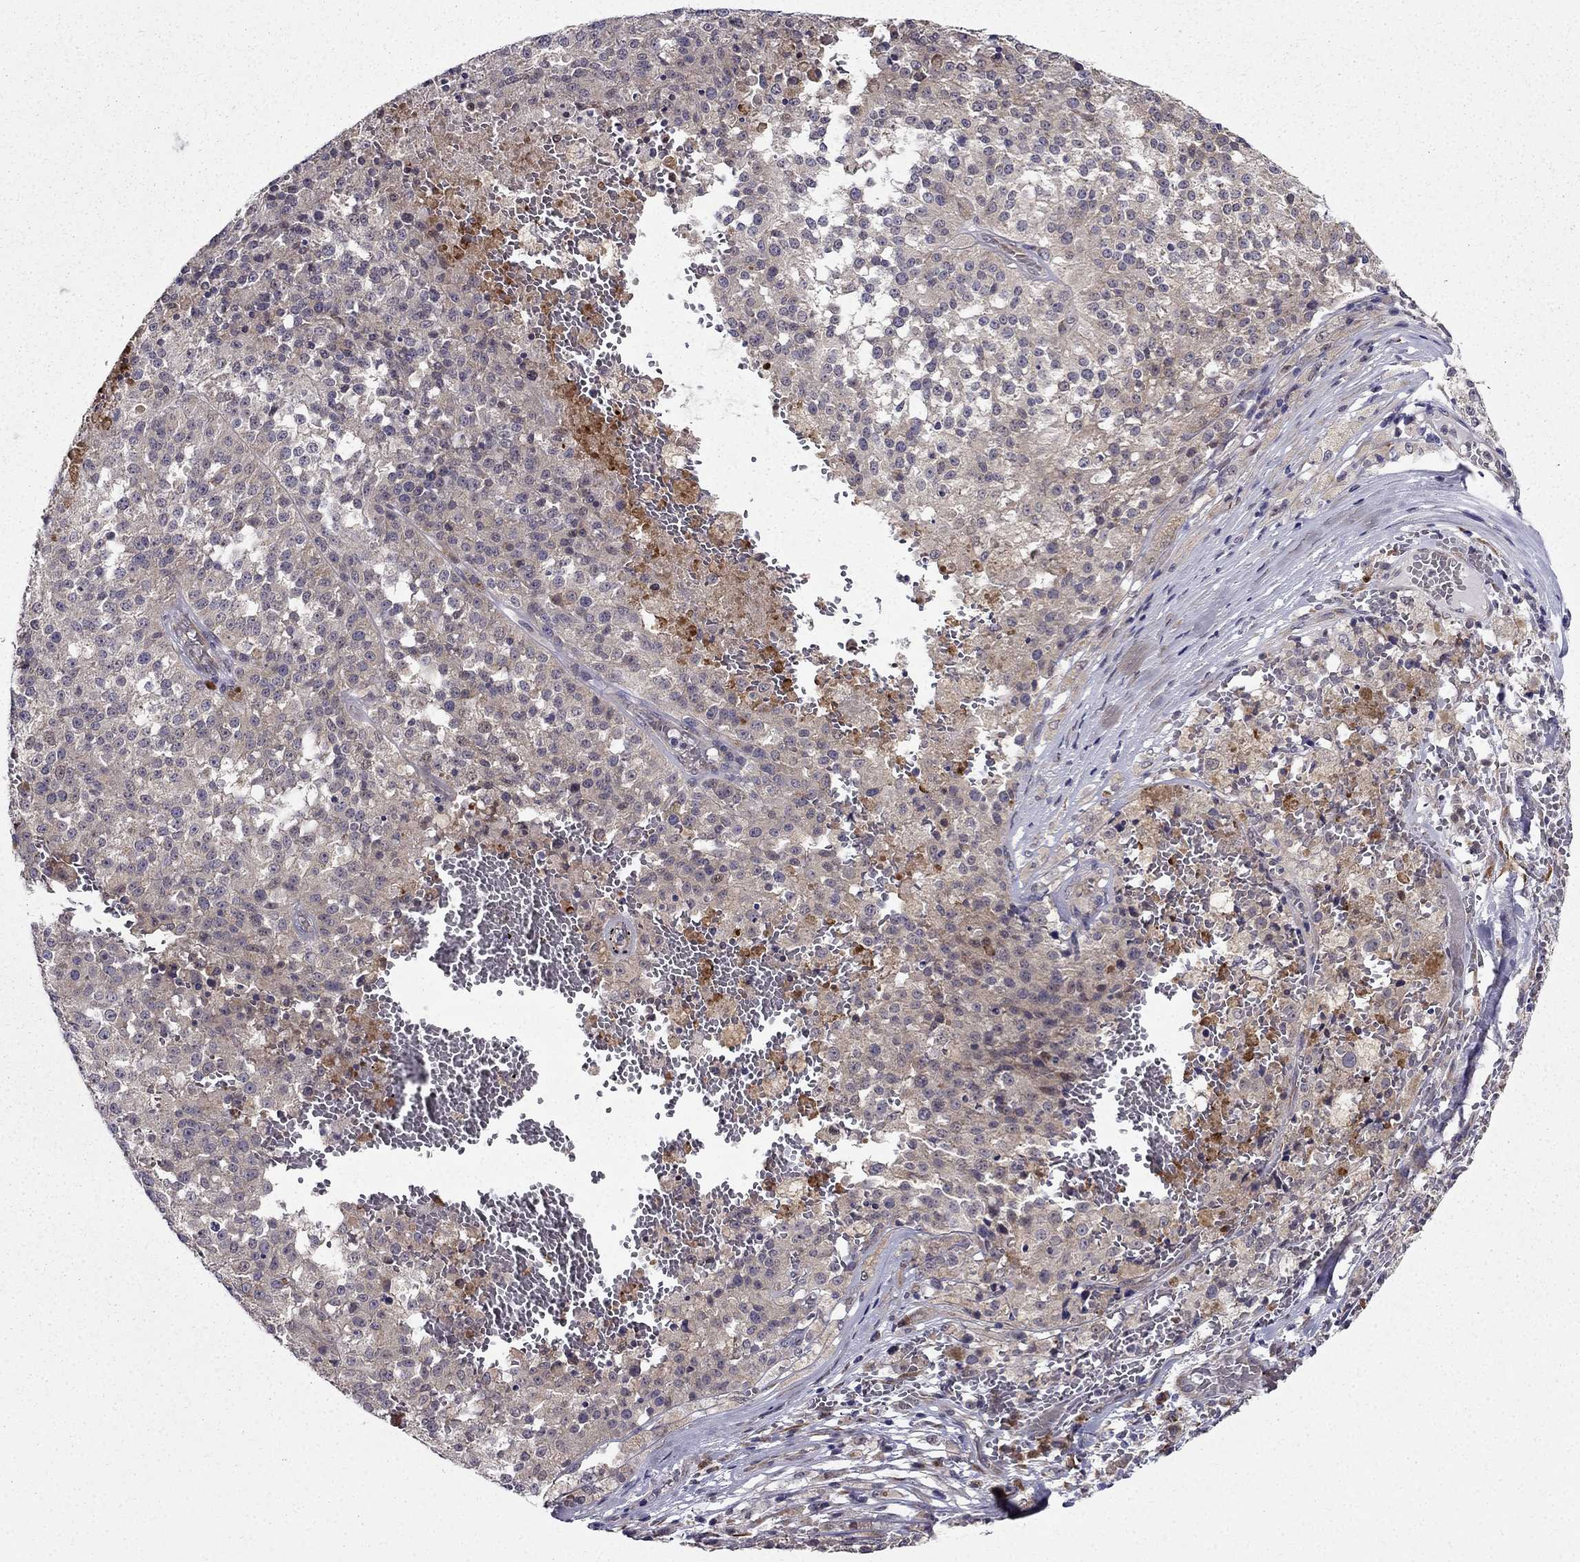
{"staining": {"intensity": "negative", "quantity": "none", "location": "none"}, "tissue": "melanoma", "cell_type": "Tumor cells", "image_type": "cancer", "snomed": [{"axis": "morphology", "description": "Malignant melanoma, Metastatic site"}, {"axis": "topography", "description": "Lymph node"}], "caption": "This is an IHC histopathology image of human melanoma. There is no positivity in tumor cells.", "gene": "ARHGEF28", "patient": {"sex": "female", "age": 64}}